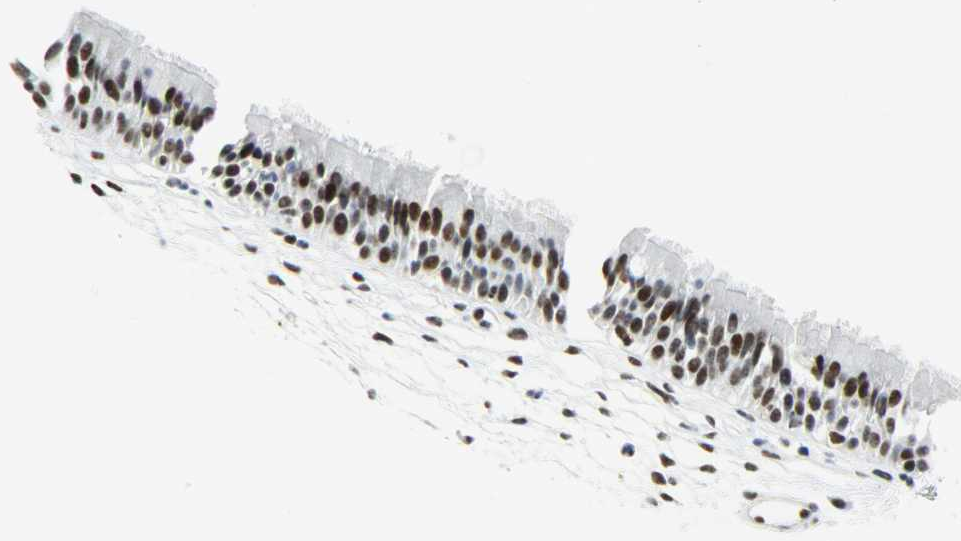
{"staining": {"intensity": "strong", "quantity": ">75%", "location": "nuclear"}, "tissue": "nasopharynx", "cell_type": "Respiratory epithelial cells", "image_type": "normal", "snomed": [{"axis": "morphology", "description": "Normal tissue, NOS"}, {"axis": "topography", "description": "Nasopharynx"}], "caption": "This is an image of IHC staining of unremarkable nasopharynx, which shows strong expression in the nuclear of respiratory epithelial cells.", "gene": "SNRPA", "patient": {"sex": "female", "age": 54}}